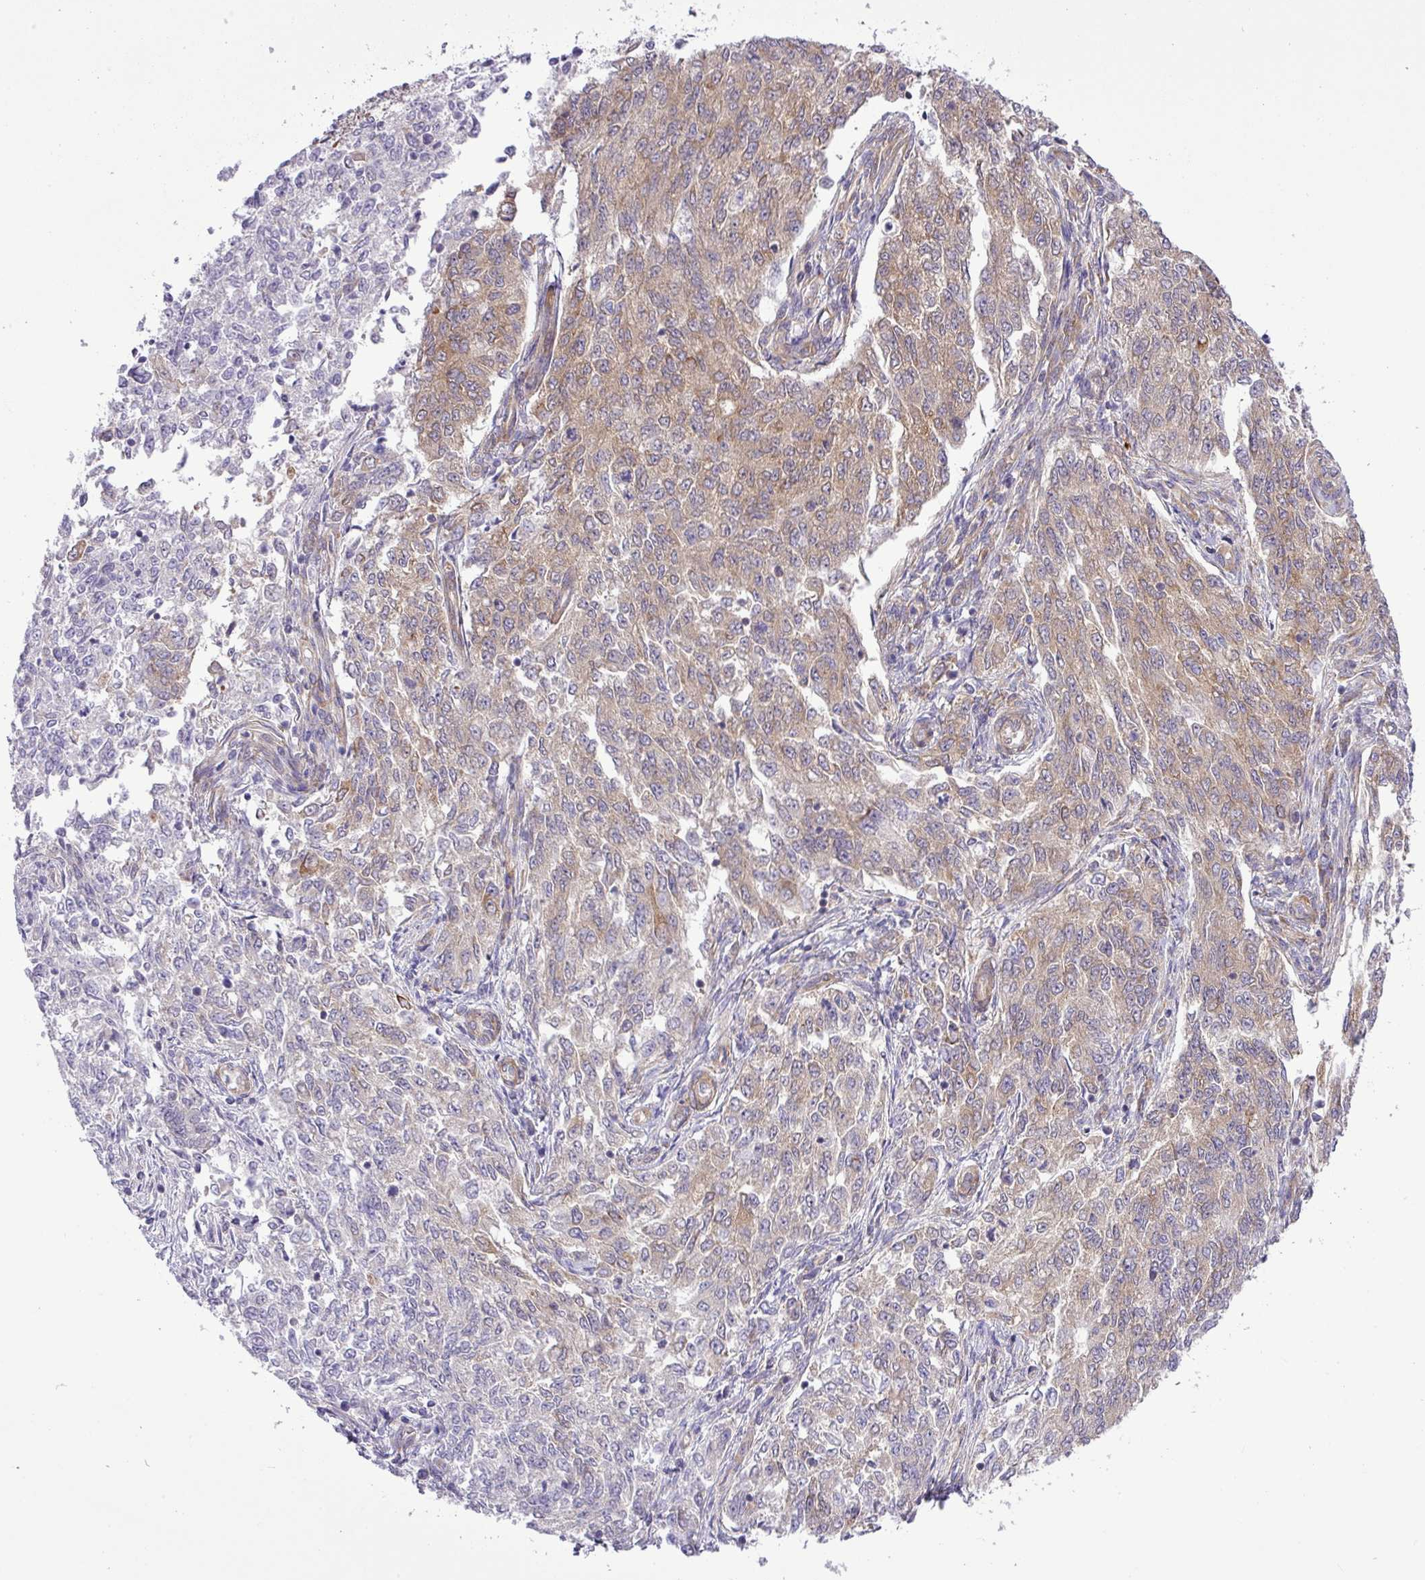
{"staining": {"intensity": "weak", "quantity": "25%-75%", "location": "cytoplasmic/membranous"}, "tissue": "endometrial cancer", "cell_type": "Tumor cells", "image_type": "cancer", "snomed": [{"axis": "morphology", "description": "Adenocarcinoma, NOS"}, {"axis": "topography", "description": "Endometrium"}], "caption": "Protein analysis of endometrial cancer (adenocarcinoma) tissue exhibits weak cytoplasmic/membranous positivity in approximately 25%-75% of tumor cells.", "gene": "FAM222B", "patient": {"sex": "female", "age": 50}}